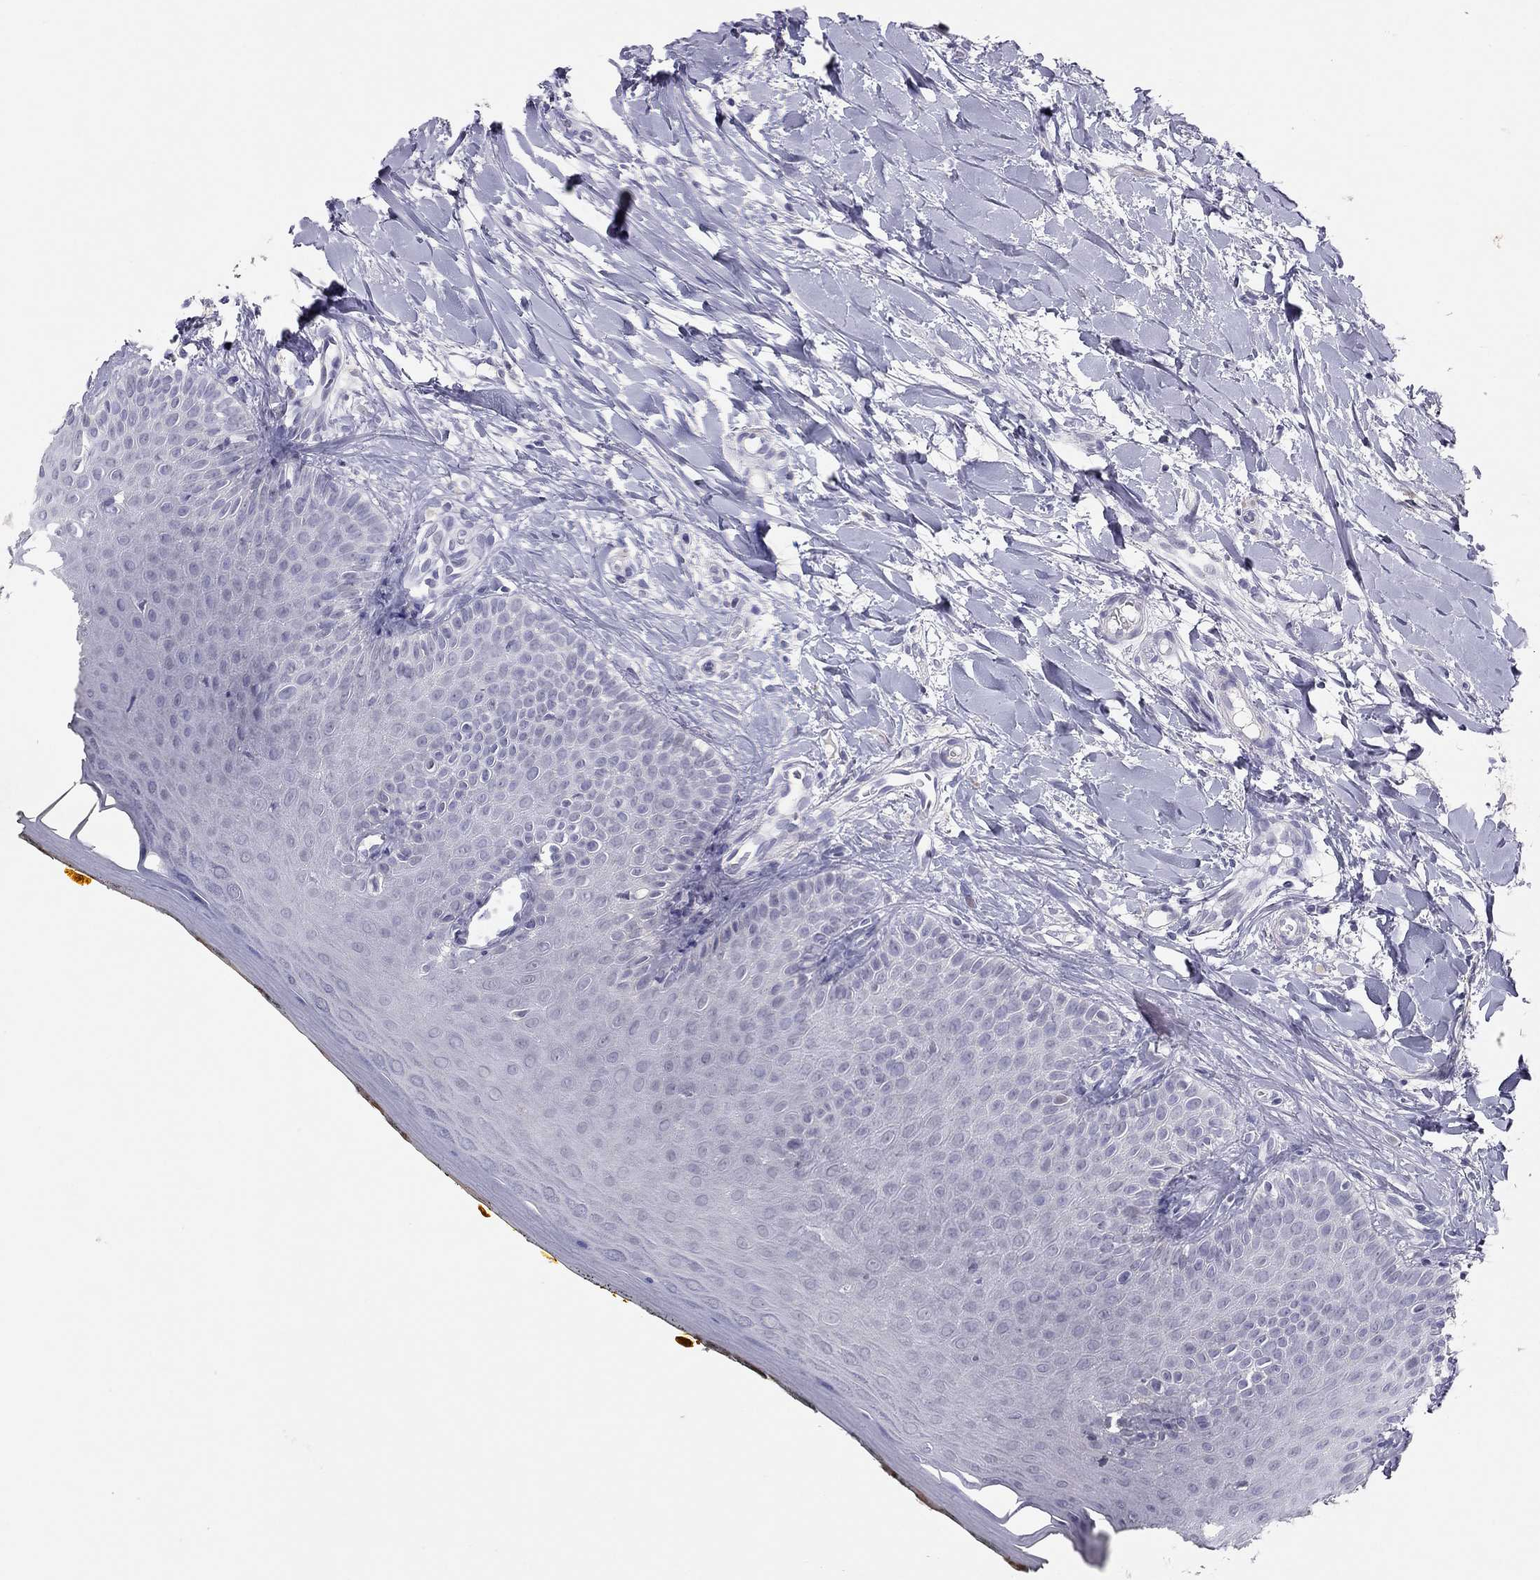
{"staining": {"intensity": "negative", "quantity": "none", "location": "none"}, "tissue": "oral mucosa", "cell_type": "Squamous epithelial cells", "image_type": "normal", "snomed": [{"axis": "morphology", "description": "Normal tissue, NOS"}, {"axis": "topography", "description": "Oral tissue"}], "caption": "Squamous epithelial cells show no significant staining in normal oral mucosa.", "gene": "ADORA2A", "patient": {"sex": "female", "age": 43}}